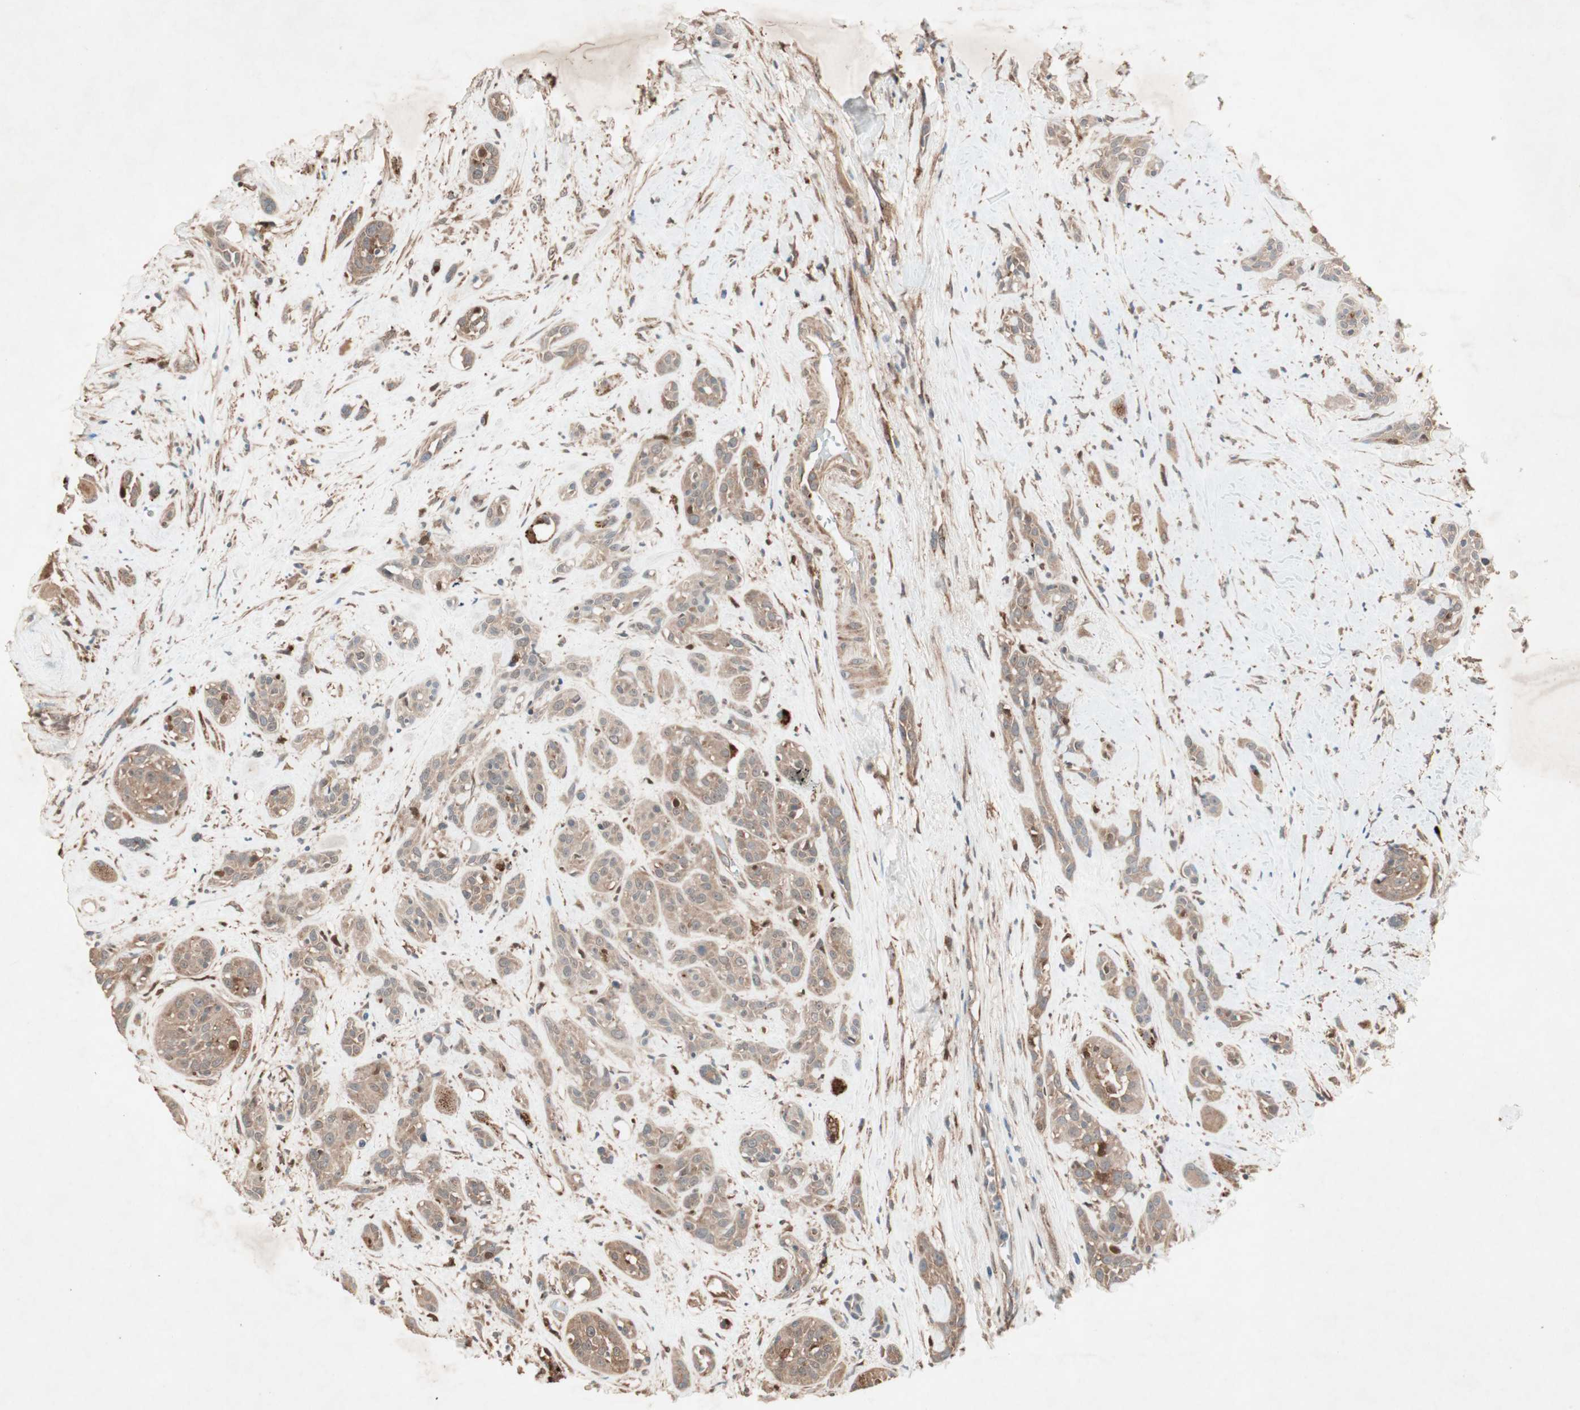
{"staining": {"intensity": "weak", "quantity": "25%-75%", "location": "cytoplasmic/membranous"}, "tissue": "head and neck cancer", "cell_type": "Tumor cells", "image_type": "cancer", "snomed": [{"axis": "morphology", "description": "Squamous cell carcinoma, NOS"}, {"axis": "topography", "description": "Head-Neck"}], "caption": "Human head and neck cancer (squamous cell carcinoma) stained for a protein (brown) demonstrates weak cytoplasmic/membranous positive expression in about 25%-75% of tumor cells.", "gene": "SDSL", "patient": {"sex": "male", "age": 62}}